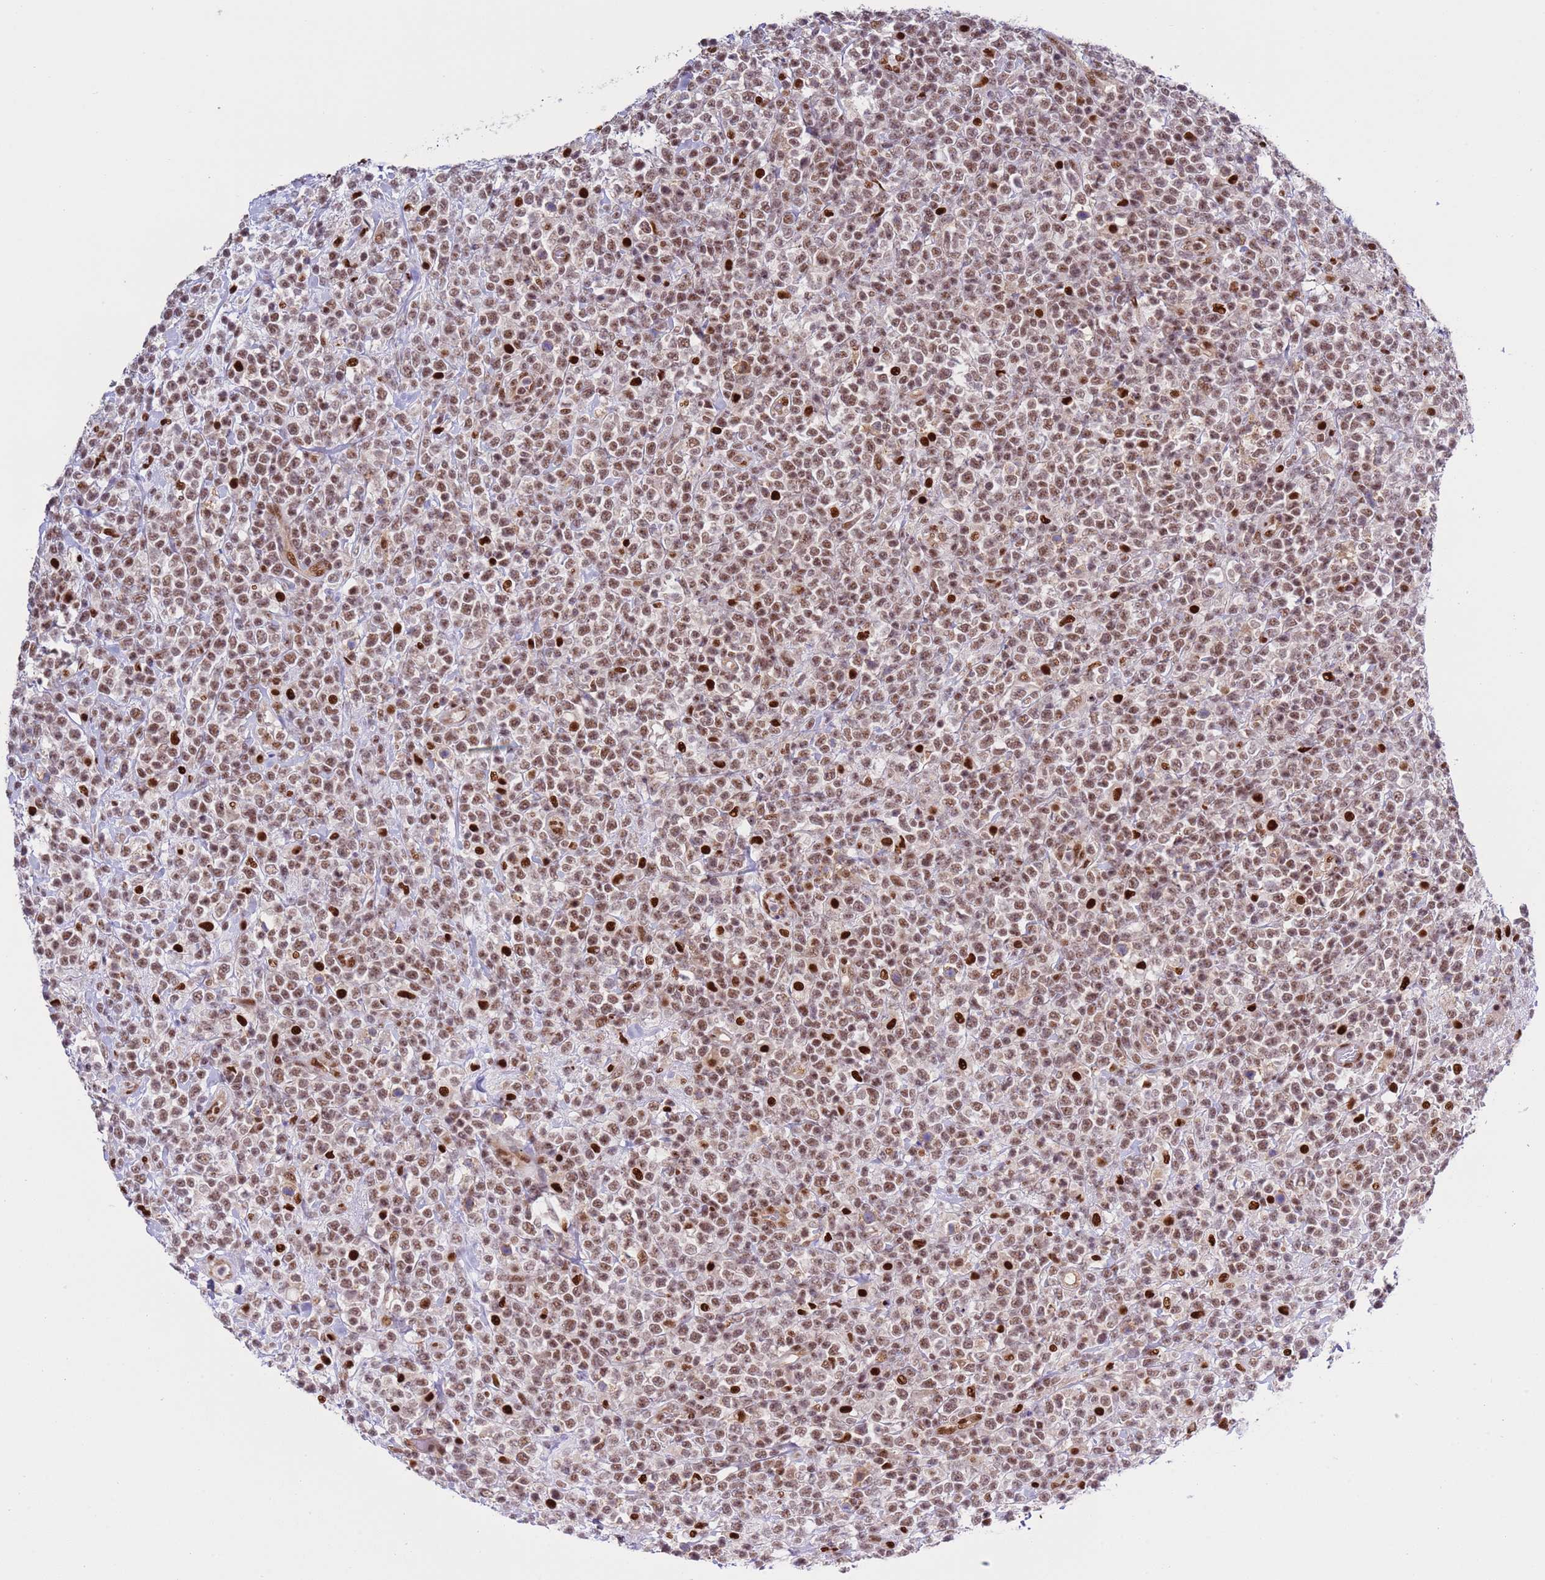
{"staining": {"intensity": "moderate", "quantity": ">75%", "location": "nuclear"}, "tissue": "lymphoma", "cell_type": "Tumor cells", "image_type": "cancer", "snomed": [{"axis": "morphology", "description": "Malignant lymphoma, non-Hodgkin's type, High grade"}, {"axis": "topography", "description": "Colon"}], "caption": "Immunohistochemistry histopathology image of human malignant lymphoma, non-Hodgkin's type (high-grade) stained for a protein (brown), which shows medium levels of moderate nuclear expression in about >75% of tumor cells.", "gene": "PRPF6", "patient": {"sex": "female", "age": 53}}